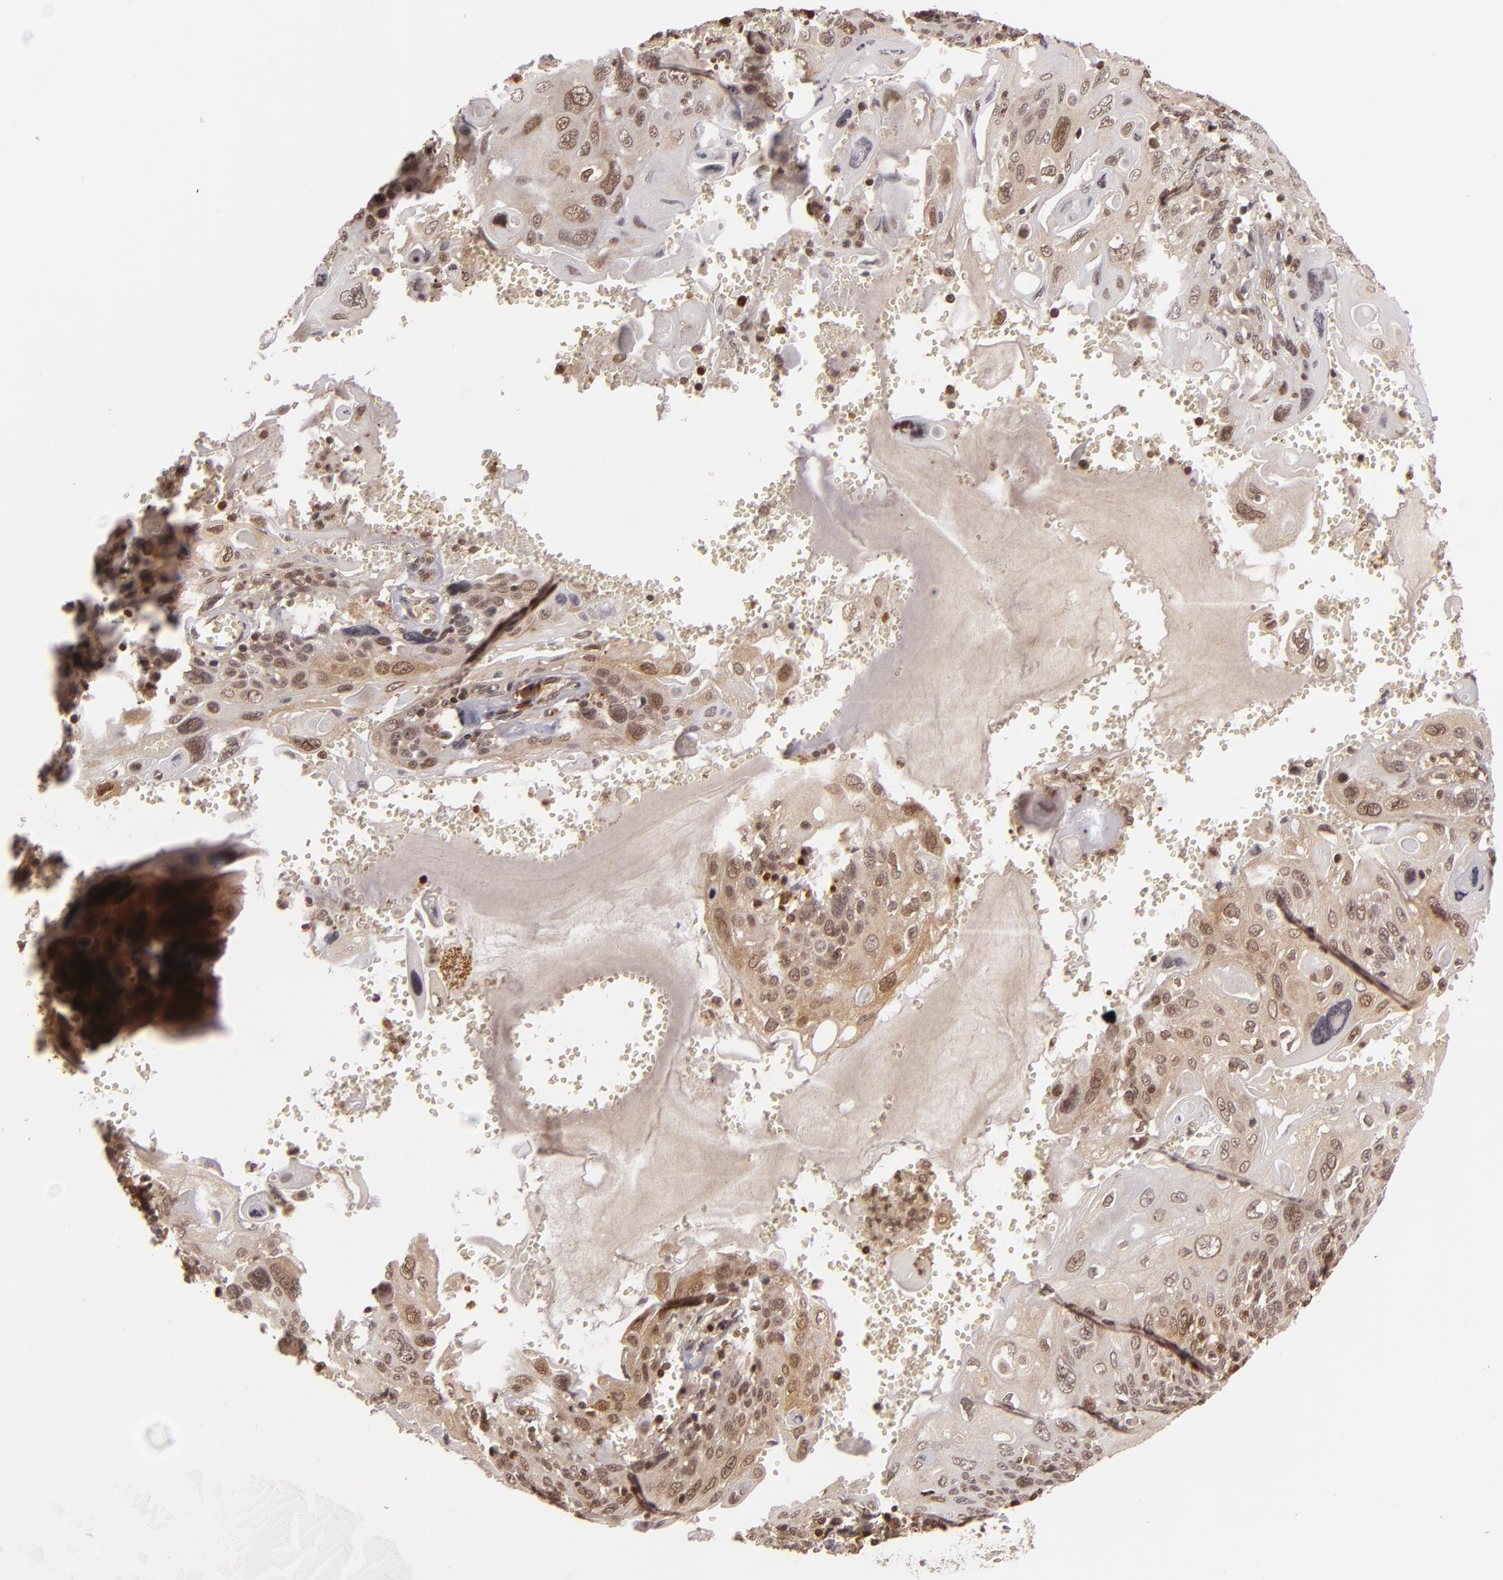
{"staining": {"intensity": "weak", "quantity": "25%-75%", "location": "cytoplasmic/membranous,nuclear"}, "tissue": "cervical cancer", "cell_type": "Tumor cells", "image_type": "cancer", "snomed": [{"axis": "morphology", "description": "Squamous cell carcinoma, NOS"}, {"axis": "topography", "description": "Cervix"}], "caption": "Immunohistochemistry of cervical cancer (squamous cell carcinoma) reveals low levels of weak cytoplasmic/membranous and nuclear expression in approximately 25%-75% of tumor cells. (Stains: DAB (3,3'-diaminobenzidine) in brown, nuclei in blue, Microscopy: brightfield microscopy at high magnification).", "gene": "ZBTB33", "patient": {"sex": "female", "age": 54}}